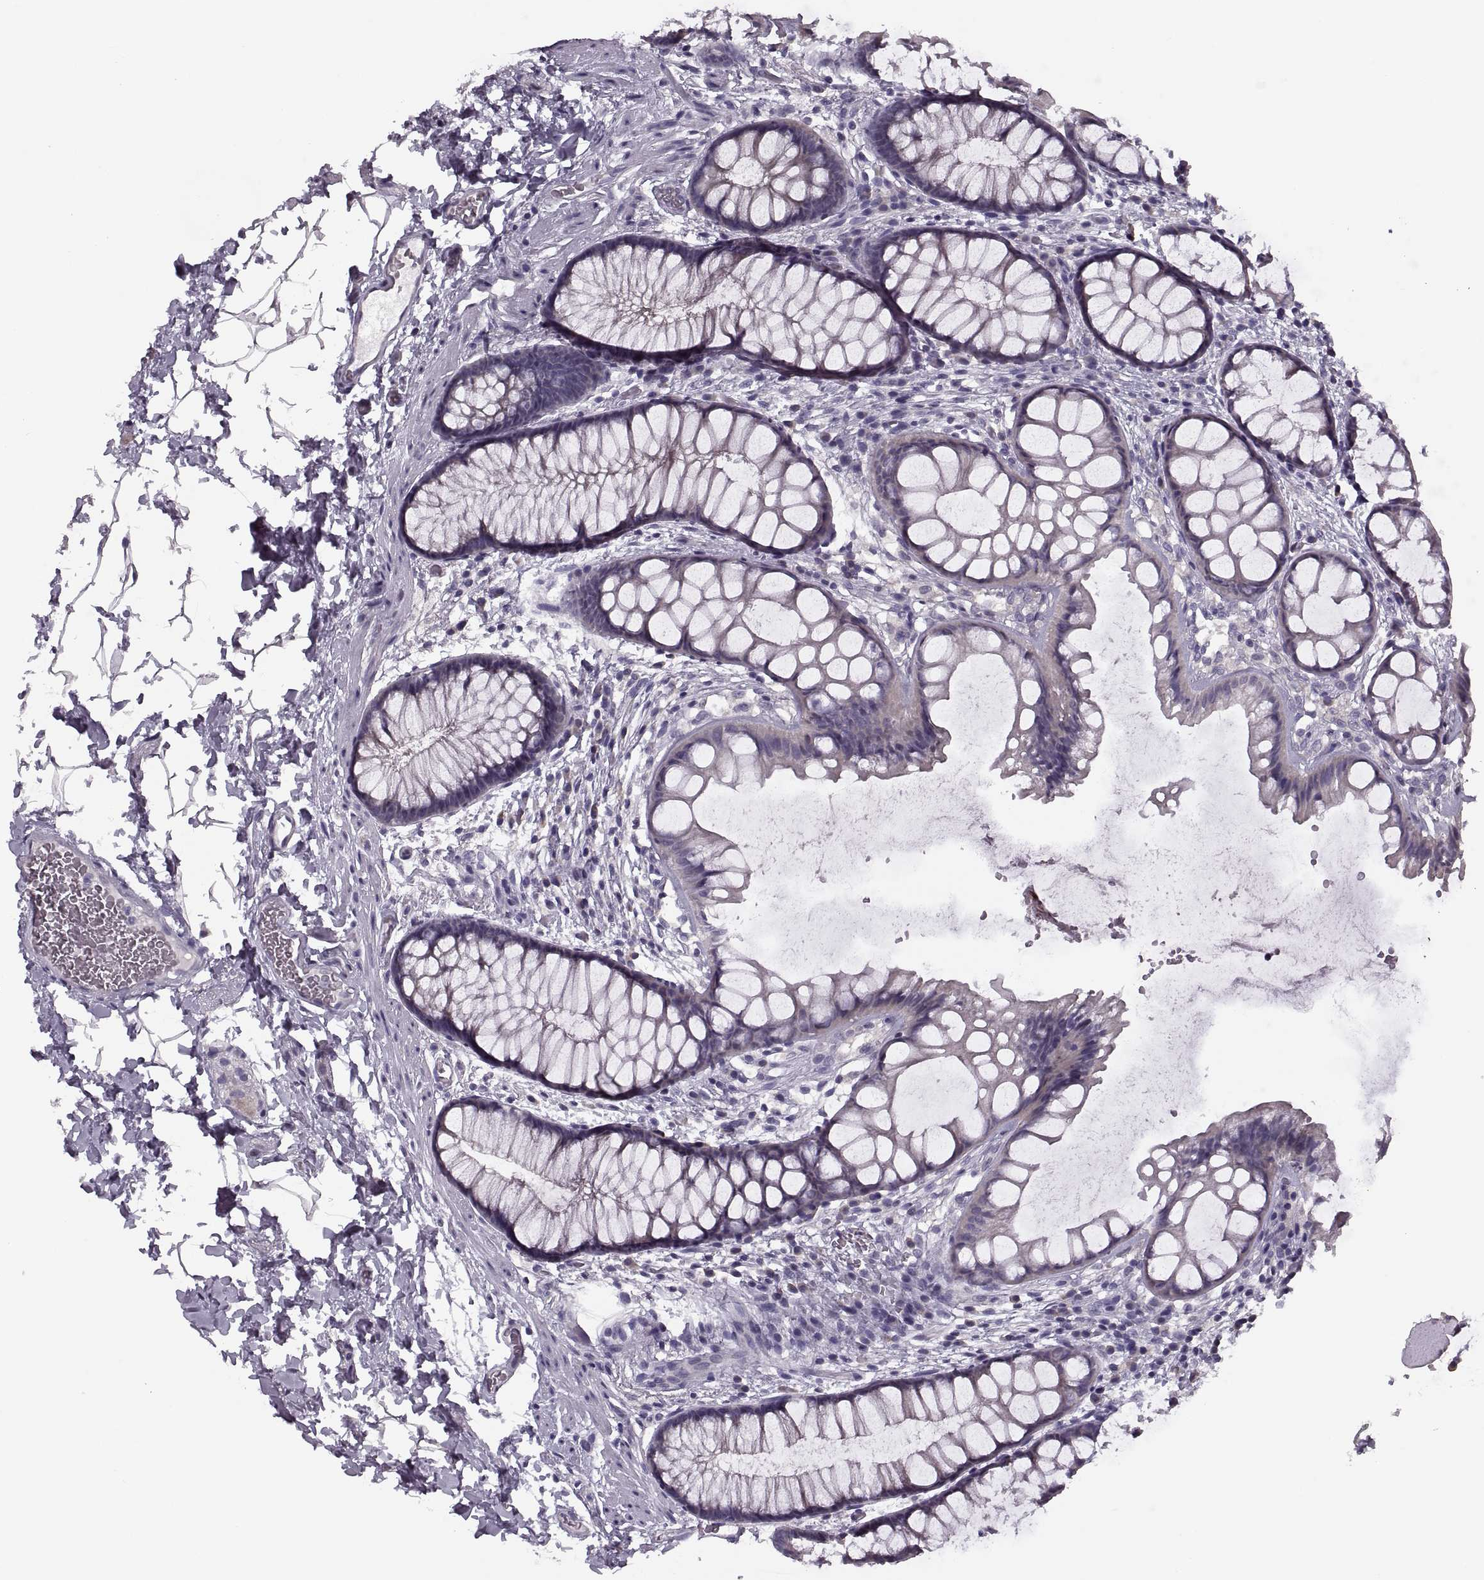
{"staining": {"intensity": "negative", "quantity": "none", "location": "none"}, "tissue": "rectum", "cell_type": "Glandular cells", "image_type": "normal", "snomed": [{"axis": "morphology", "description": "Normal tissue, NOS"}, {"axis": "topography", "description": "Rectum"}], "caption": "Immunohistochemical staining of unremarkable rectum displays no significant staining in glandular cells. (IHC, brightfield microscopy, high magnification).", "gene": "PRSS54", "patient": {"sex": "female", "age": 62}}